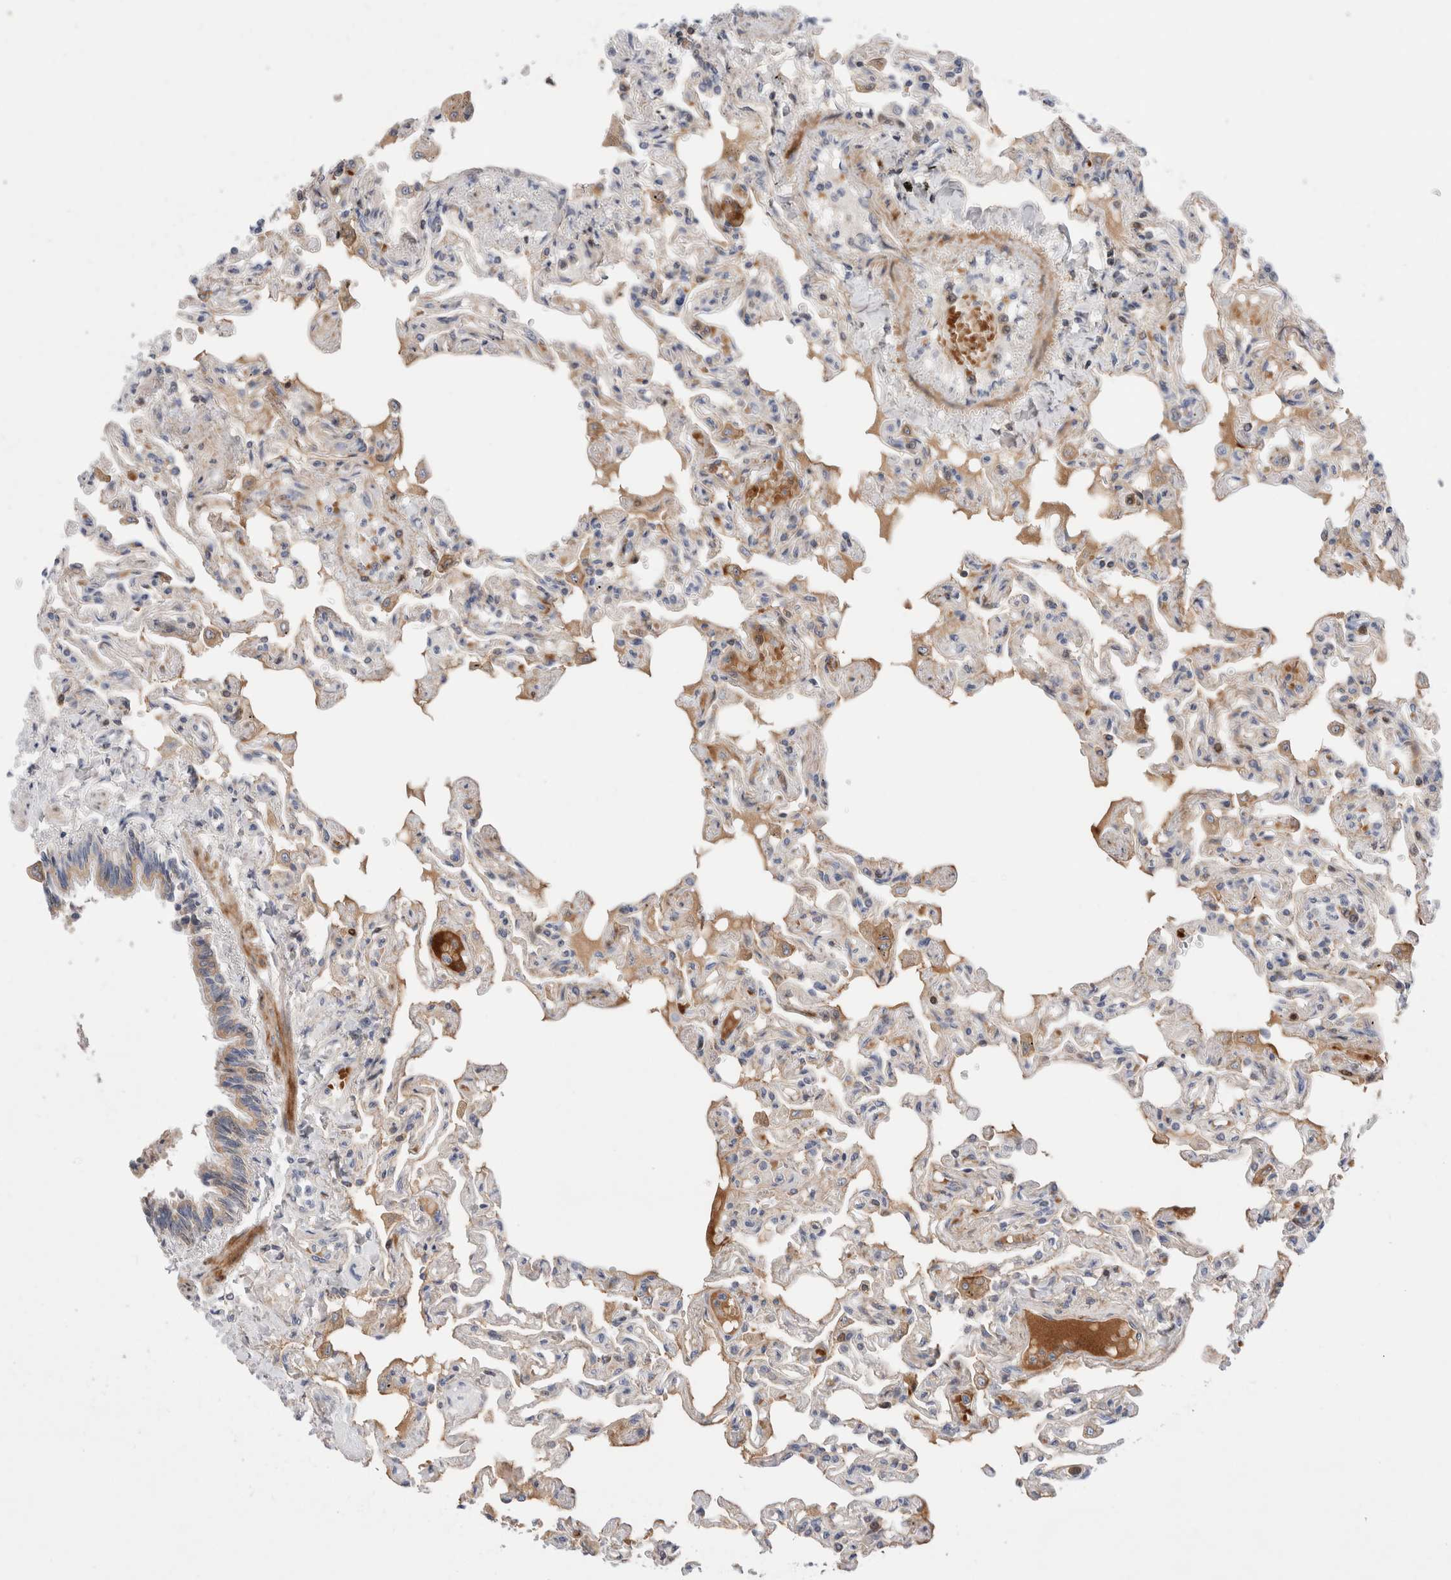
{"staining": {"intensity": "weak", "quantity": "25%-75%", "location": "cytoplasmic/membranous"}, "tissue": "lung", "cell_type": "Alveolar cells", "image_type": "normal", "snomed": [{"axis": "morphology", "description": "Normal tissue, NOS"}, {"axis": "topography", "description": "Lung"}], "caption": "Protein expression analysis of unremarkable lung displays weak cytoplasmic/membranous expression in about 25%-75% of alveolar cells.", "gene": "ECHDC2", "patient": {"sex": "male", "age": 21}}